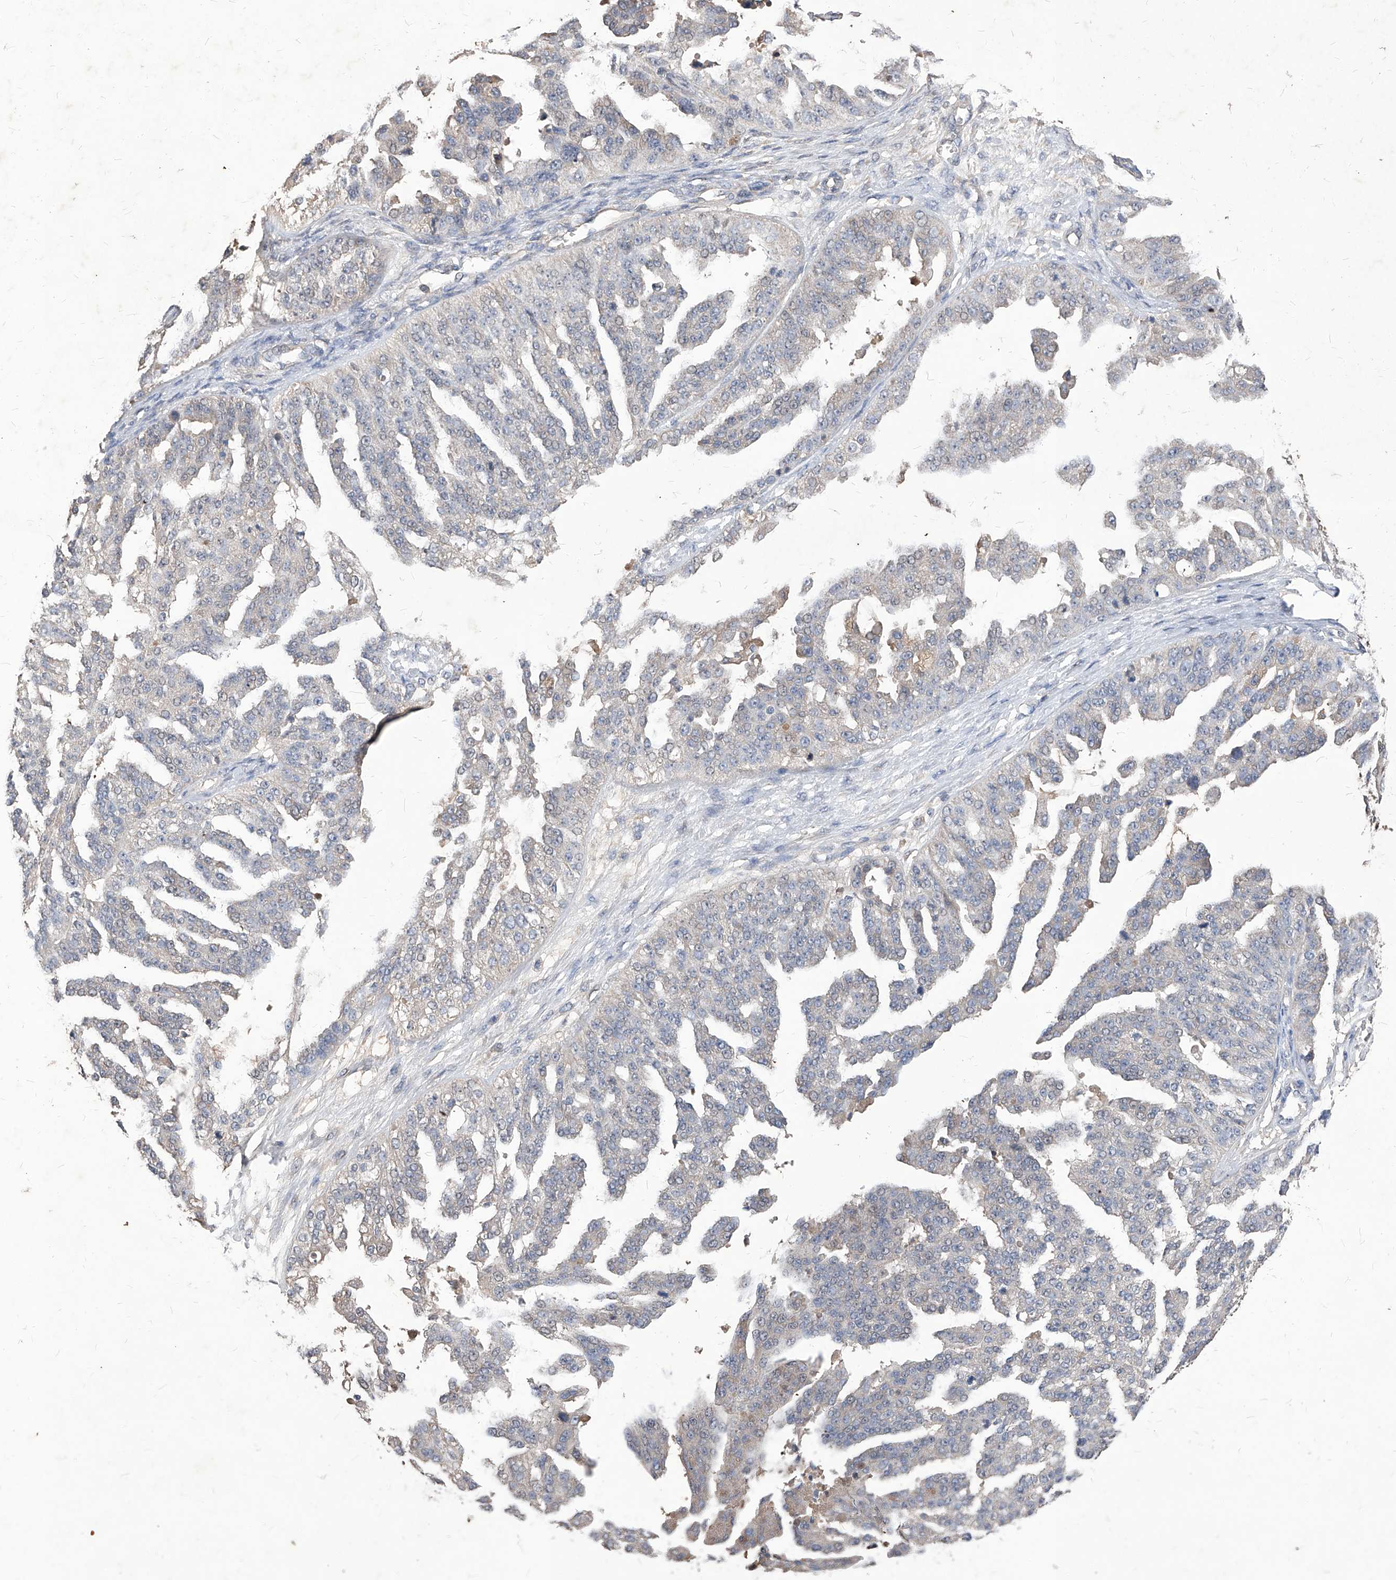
{"staining": {"intensity": "negative", "quantity": "none", "location": "none"}, "tissue": "ovarian cancer", "cell_type": "Tumor cells", "image_type": "cancer", "snomed": [{"axis": "morphology", "description": "Cystadenocarcinoma, serous, NOS"}, {"axis": "topography", "description": "Ovary"}], "caption": "Protein analysis of ovarian cancer (serous cystadenocarcinoma) exhibits no significant positivity in tumor cells.", "gene": "SYNGR1", "patient": {"sex": "female", "age": 58}}